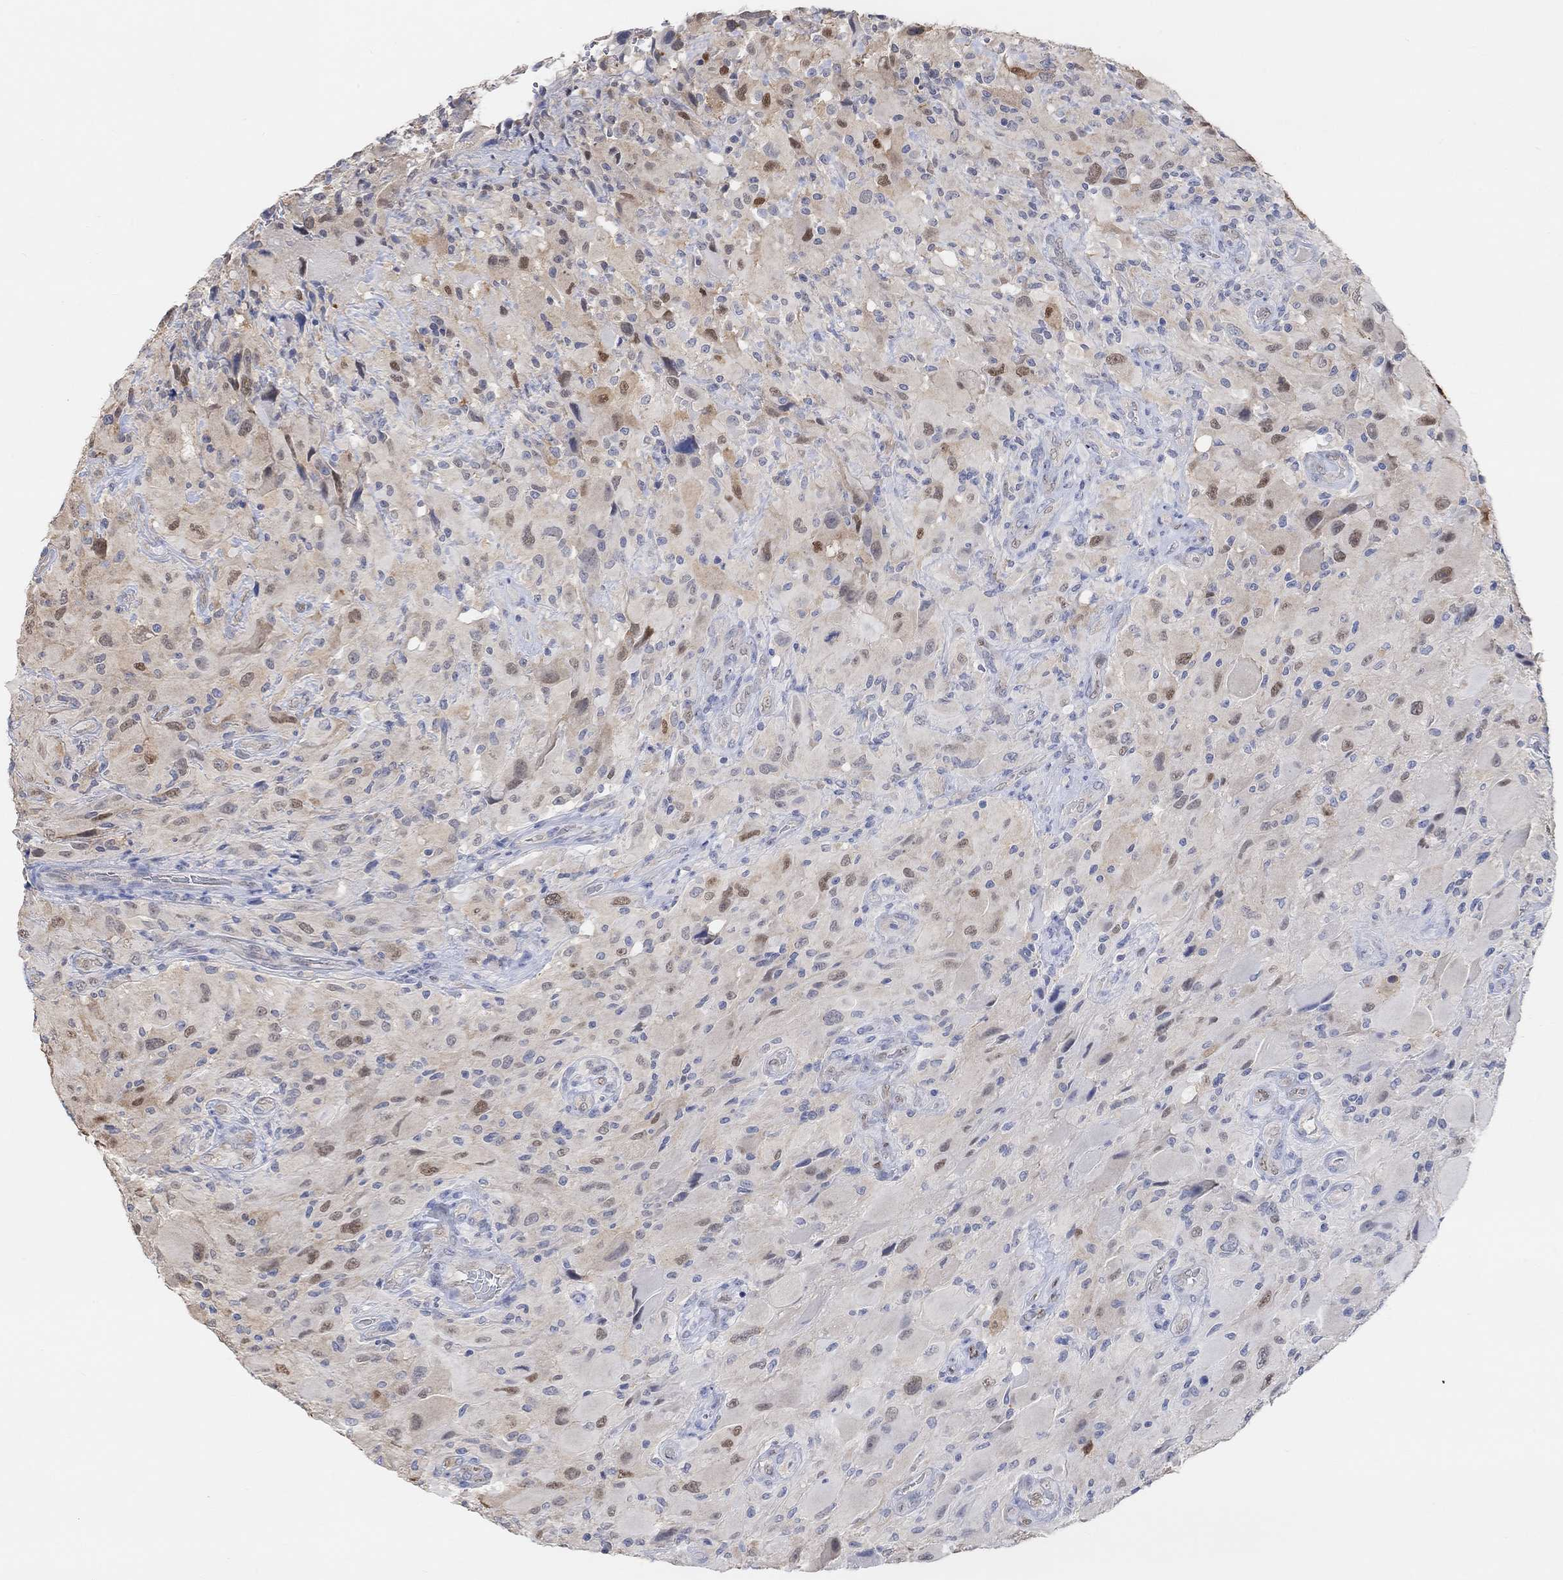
{"staining": {"intensity": "negative", "quantity": "none", "location": "none"}, "tissue": "glioma", "cell_type": "Tumor cells", "image_type": "cancer", "snomed": [{"axis": "morphology", "description": "Glioma, malignant, High grade"}, {"axis": "topography", "description": "Cerebral cortex"}], "caption": "The histopathology image reveals no significant staining in tumor cells of glioma. Nuclei are stained in blue.", "gene": "MUC1", "patient": {"sex": "male", "age": 35}}